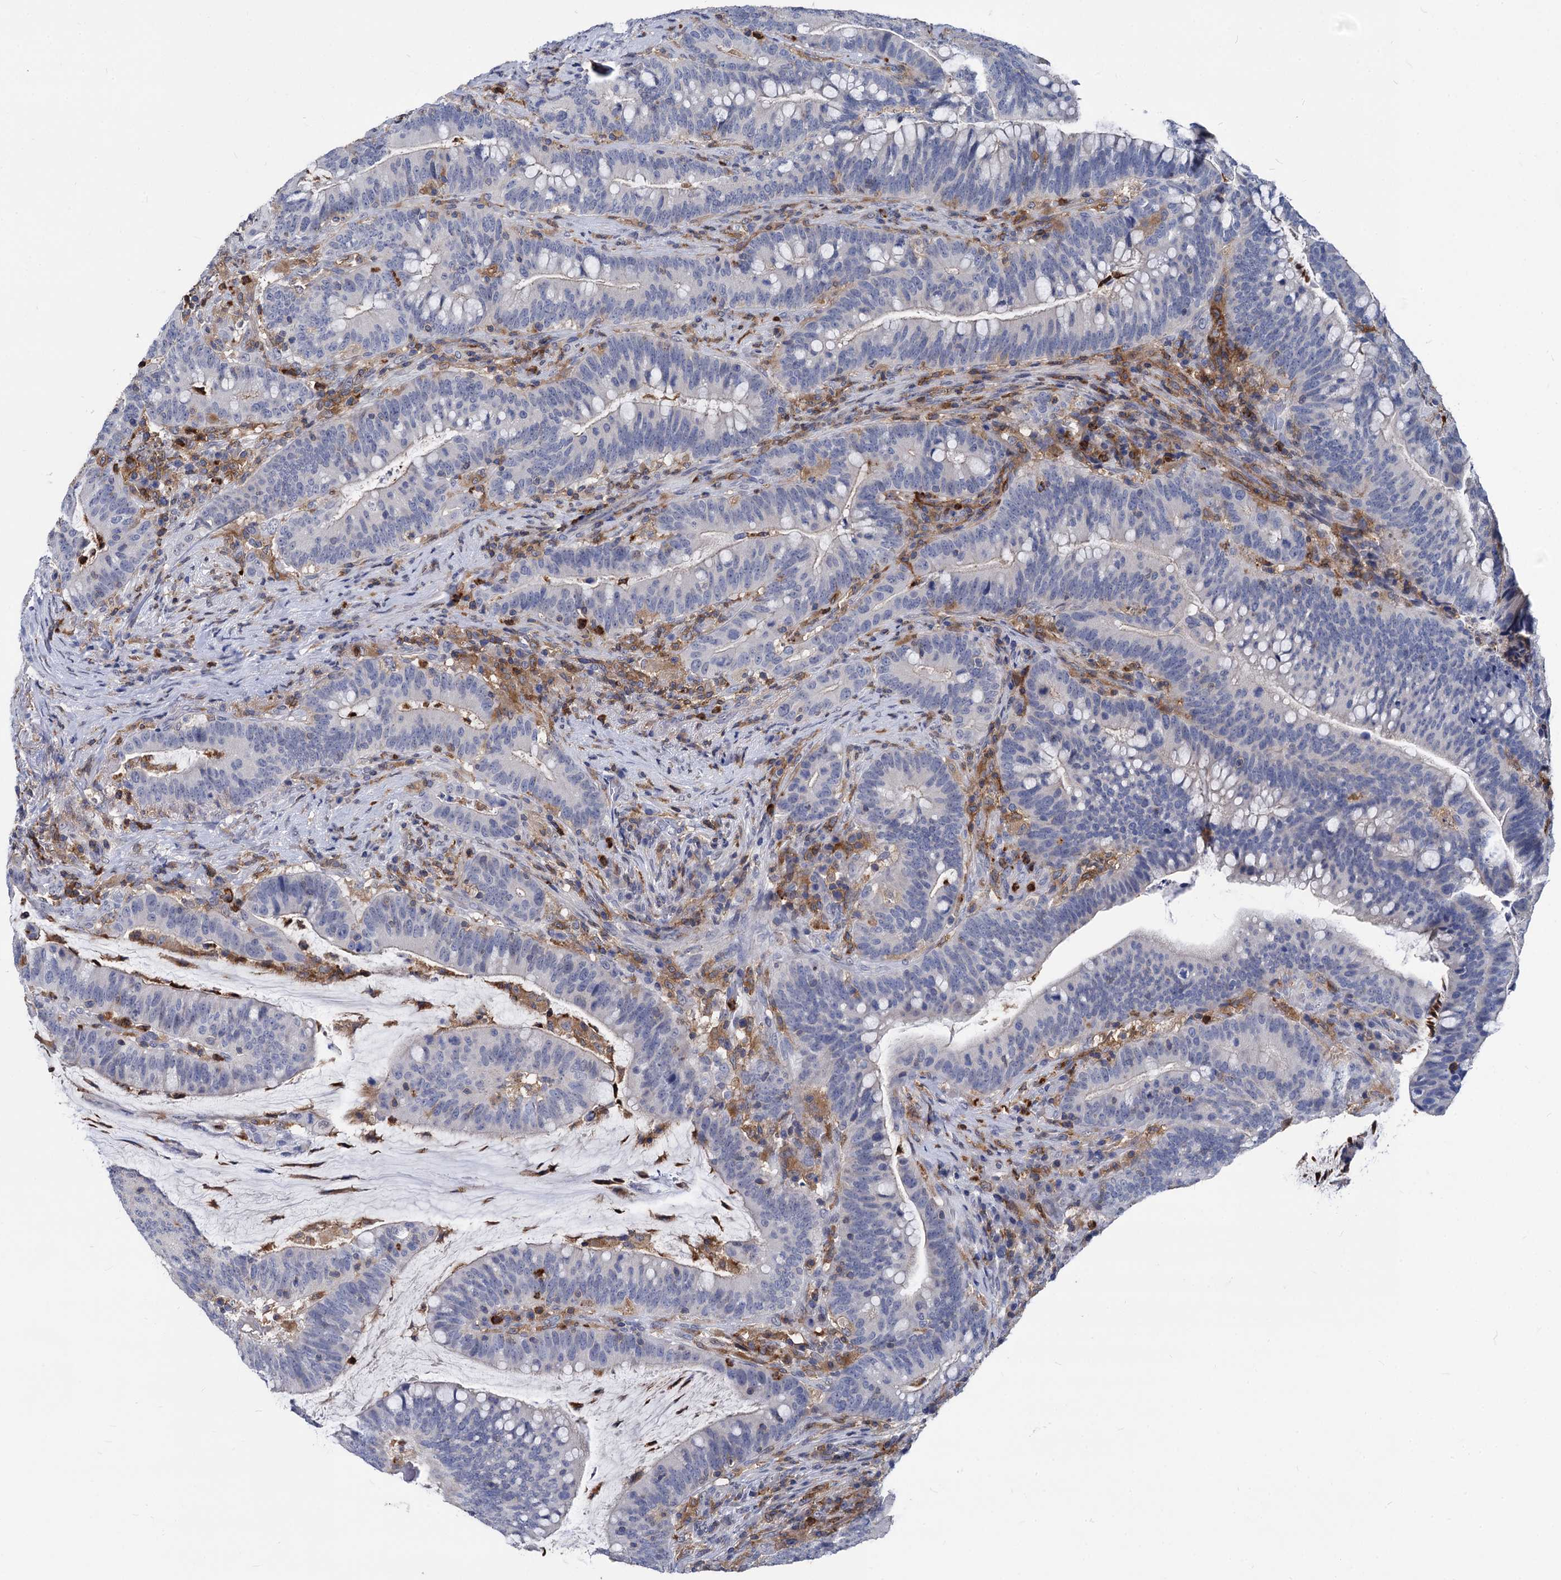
{"staining": {"intensity": "negative", "quantity": "none", "location": "none"}, "tissue": "colorectal cancer", "cell_type": "Tumor cells", "image_type": "cancer", "snomed": [{"axis": "morphology", "description": "Adenocarcinoma, NOS"}, {"axis": "topography", "description": "Colon"}], "caption": "A high-resolution image shows IHC staining of colorectal cancer (adenocarcinoma), which displays no significant positivity in tumor cells.", "gene": "RHOG", "patient": {"sex": "female", "age": 66}}